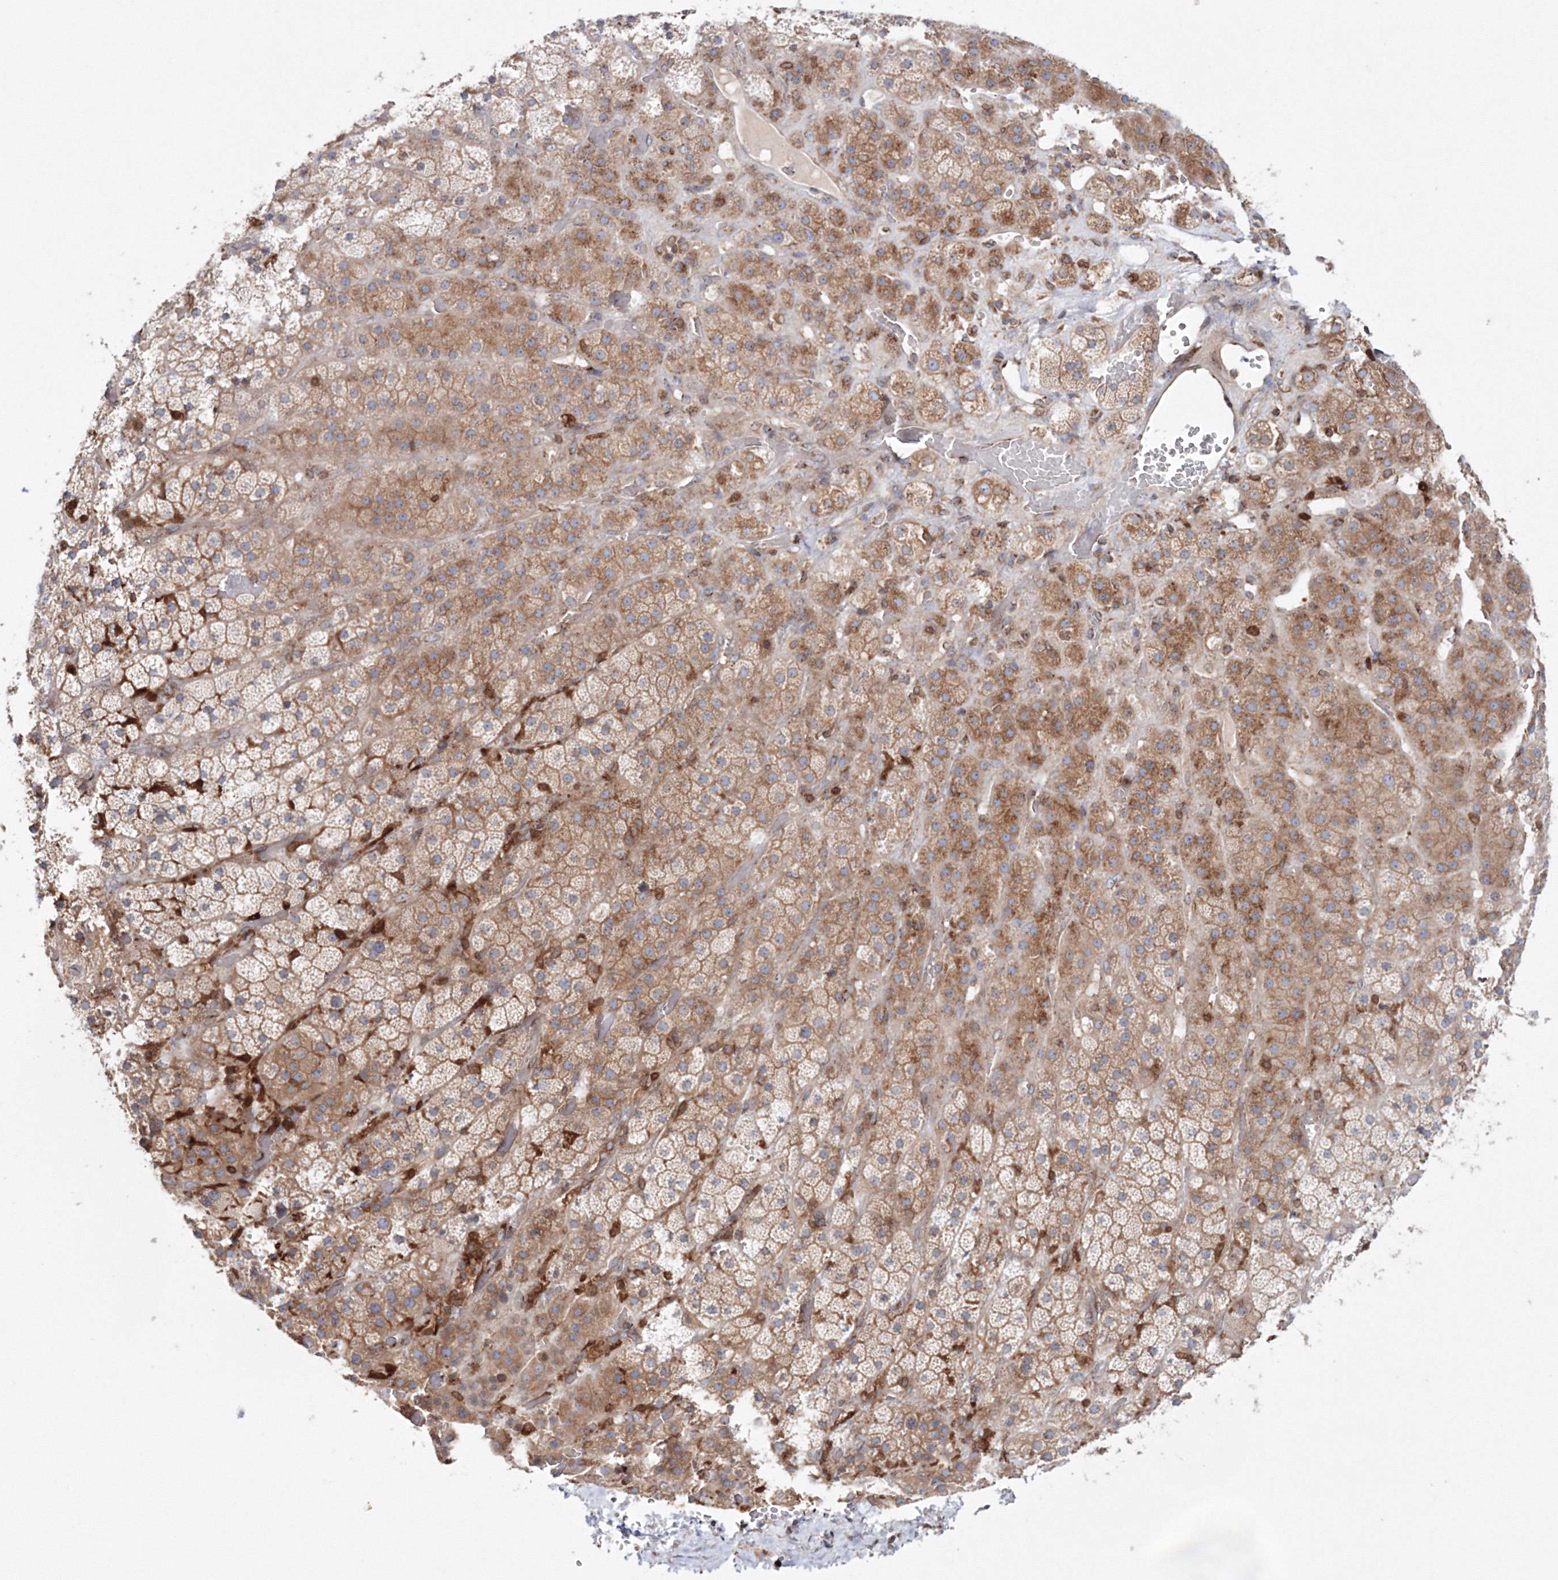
{"staining": {"intensity": "moderate", "quantity": "25%-75%", "location": "cytoplasmic/membranous"}, "tissue": "adrenal gland", "cell_type": "Glandular cells", "image_type": "normal", "snomed": [{"axis": "morphology", "description": "Normal tissue, NOS"}, {"axis": "topography", "description": "Adrenal gland"}], "caption": "High-power microscopy captured an immunohistochemistry histopathology image of unremarkable adrenal gland, revealing moderate cytoplasmic/membranous positivity in about 25%-75% of glandular cells.", "gene": "ARCN1", "patient": {"sex": "male", "age": 57}}